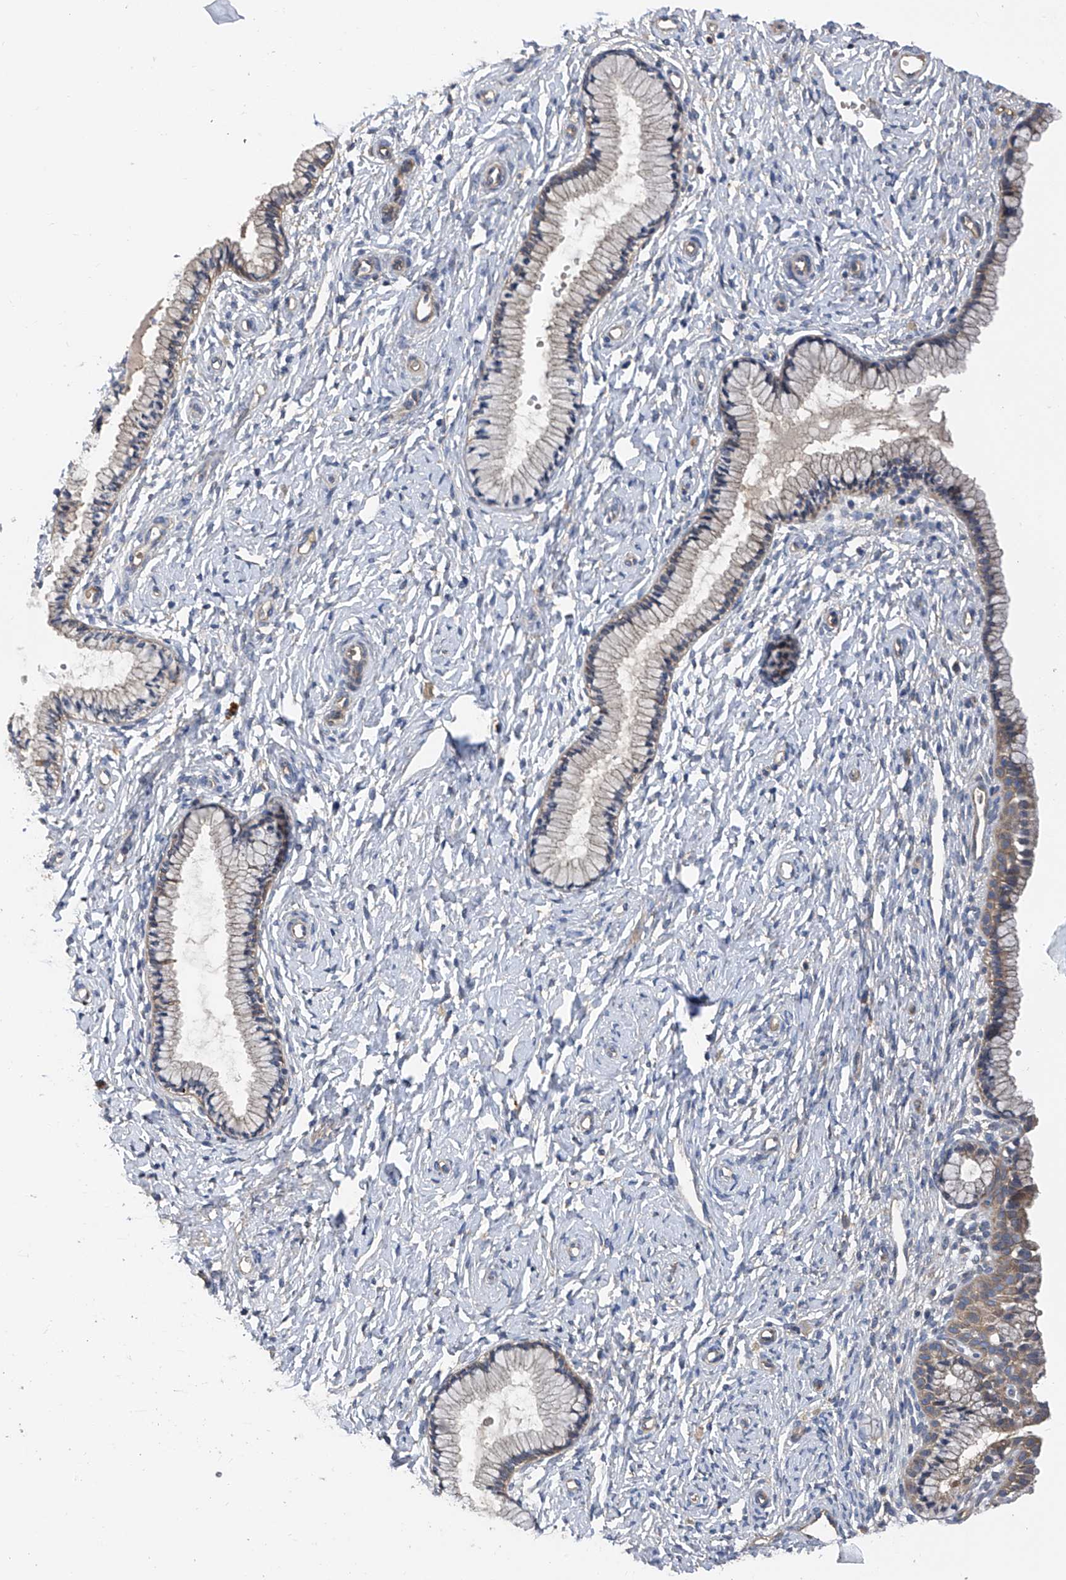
{"staining": {"intensity": "weak", "quantity": "25%-75%", "location": "cytoplasmic/membranous"}, "tissue": "cervix", "cell_type": "Glandular cells", "image_type": "normal", "snomed": [{"axis": "morphology", "description": "Normal tissue, NOS"}, {"axis": "topography", "description": "Cervix"}], "caption": "The immunohistochemical stain highlights weak cytoplasmic/membranous positivity in glandular cells of unremarkable cervix.", "gene": "PTK2", "patient": {"sex": "female", "age": 33}}